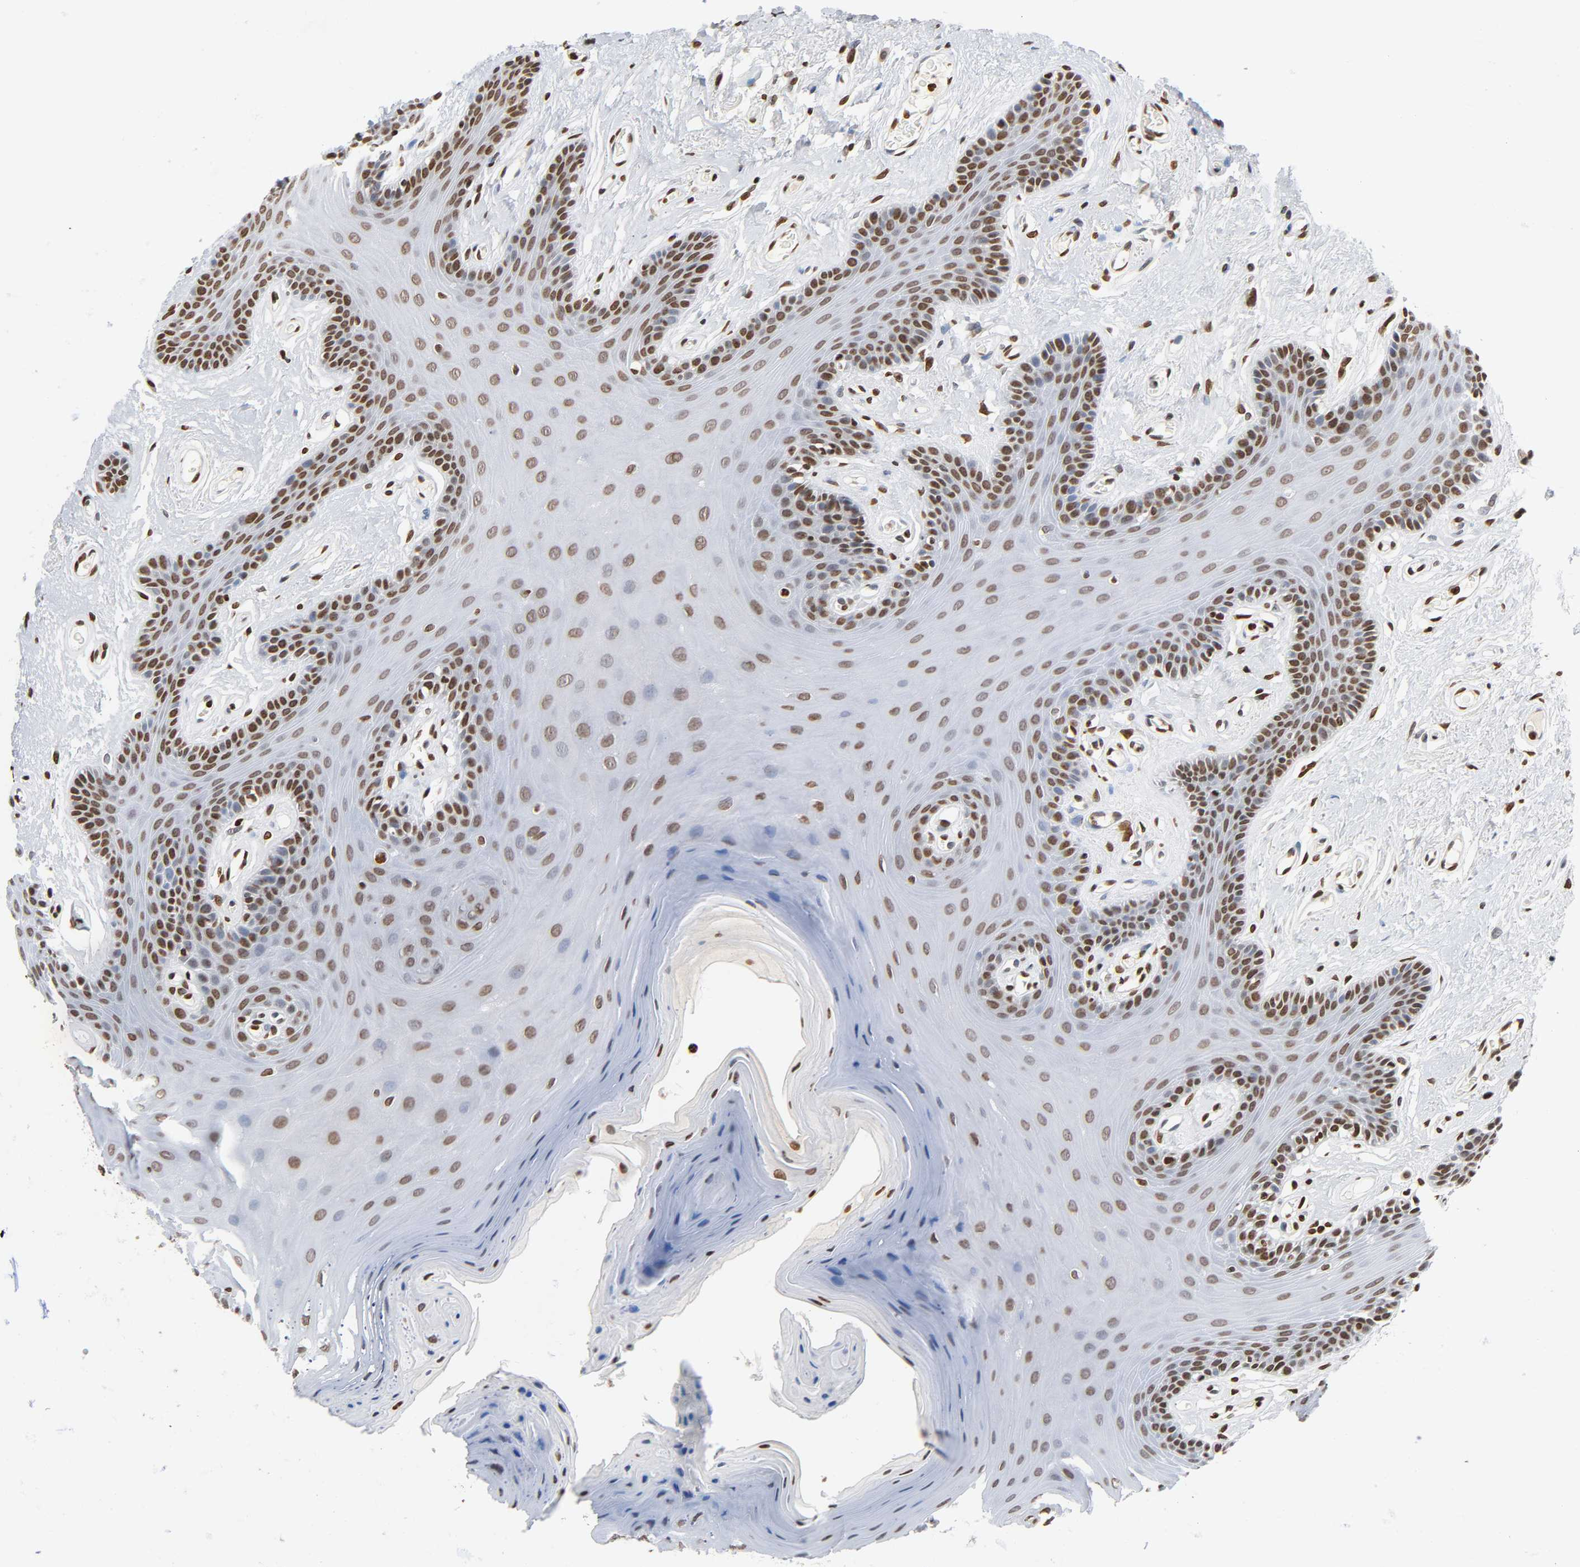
{"staining": {"intensity": "strong", "quantity": ">75%", "location": "cytoplasmic/membranous,nuclear"}, "tissue": "oral mucosa", "cell_type": "Squamous epithelial cells", "image_type": "normal", "snomed": [{"axis": "morphology", "description": "Normal tissue, NOS"}, {"axis": "morphology", "description": "Squamous cell carcinoma, NOS"}, {"axis": "topography", "description": "Skeletal muscle"}, {"axis": "topography", "description": "Oral tissue"}, {"axis": "topography", "description": "Head-Neck"}], "caption": "An immunohistochemistry micrograph of normal tissue is shown. Protein staining in brown shows strong cytoplasmic/membranous,nuclear positivity in oral mucosa within squamous epithelial cells. (DAB (3,3'-diaminobenzidine) IHC with brightfield microscopy, high magnification).", "gene": "HOXA6", "patient": {"sex": "male", "age": 71}}